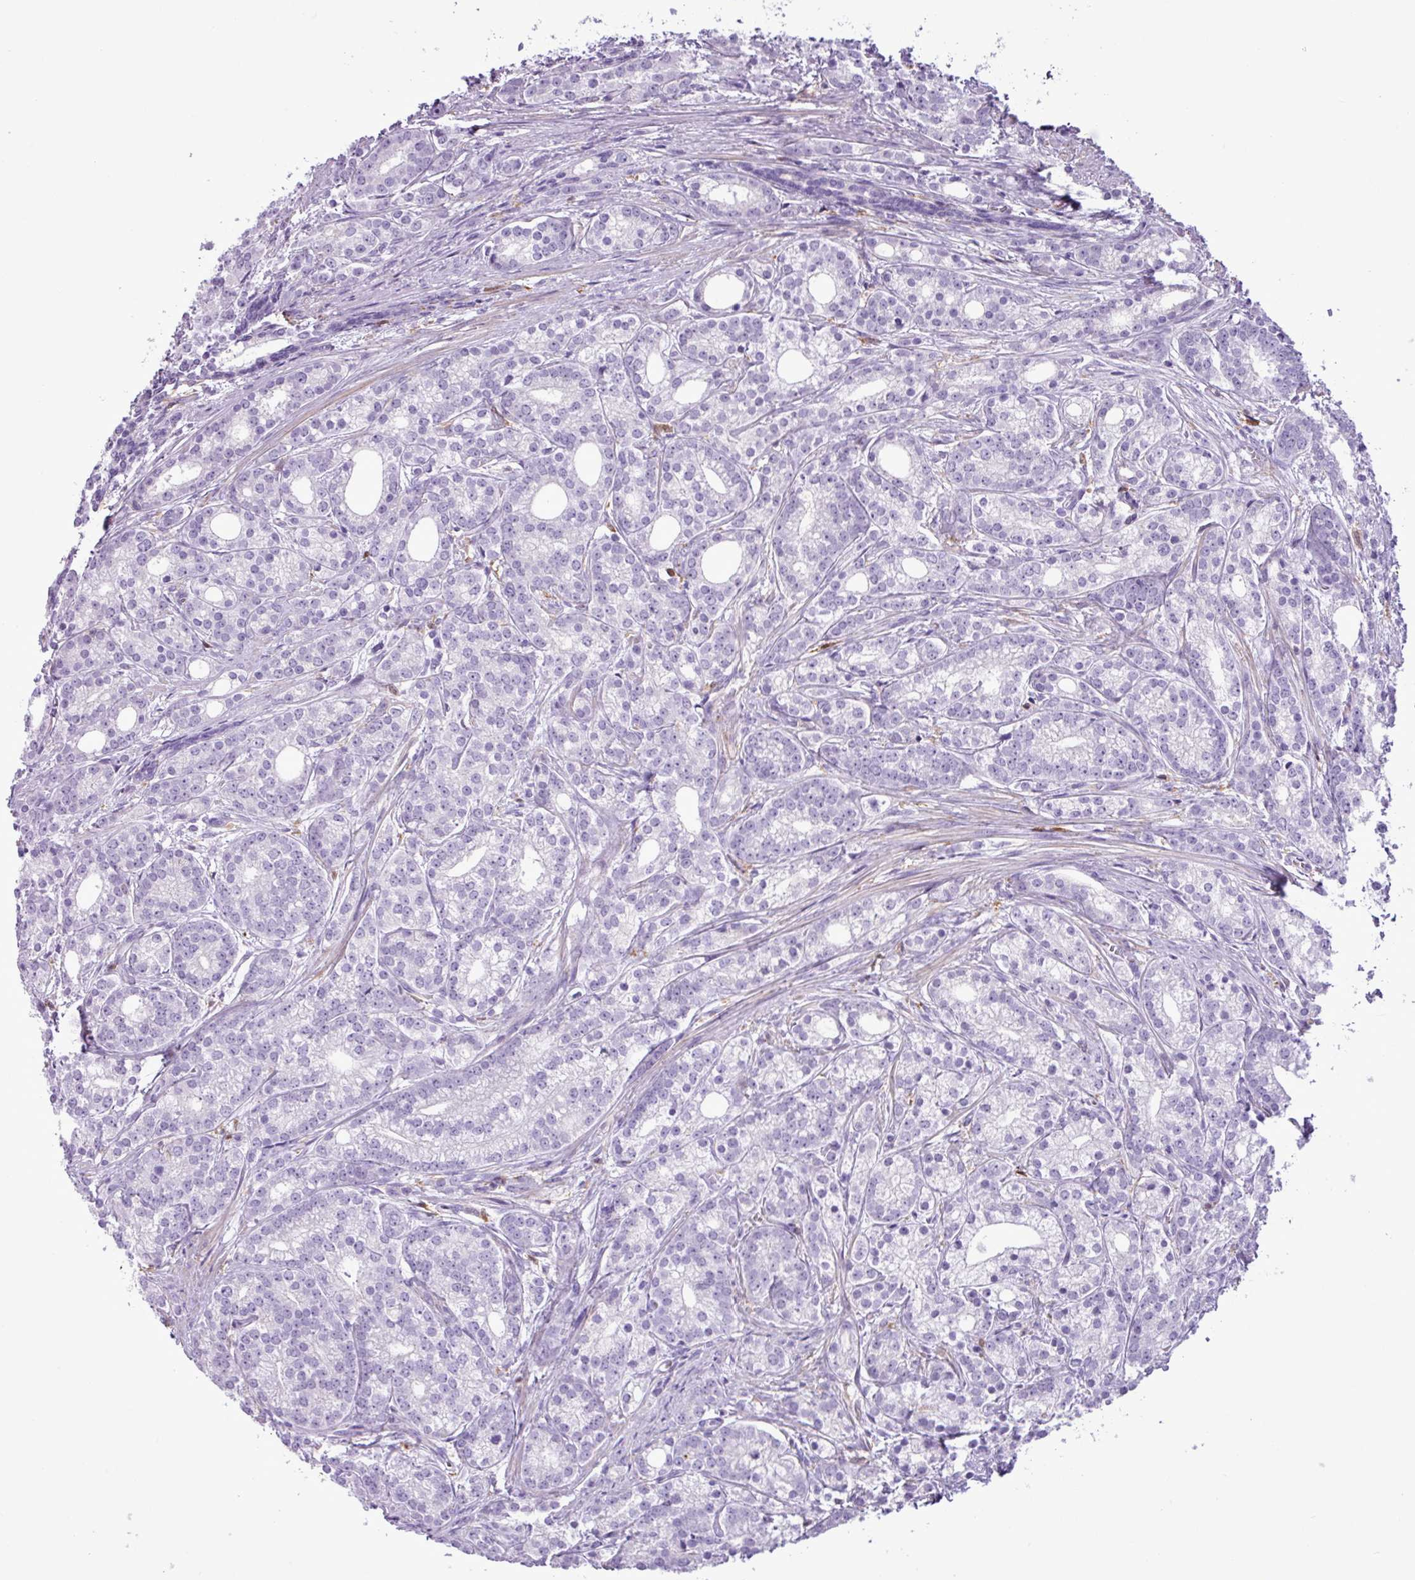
{"staining": {"intensity": "negative", "quantity": "none", "location": "none"}, "tissue": "prostate cancer", "cell_type": "Tumor cells", "image_type": "cancer", "snomed": [{"axis": "morphology", "description": "Adenocarcinoma, Low grade"}, {"axis": "topography", "description": "Prostate"}], "caption": "DAB immunohistochemical staining of human prostate cancer shows no significant staining in tumor cells.", "gene": "TMEM200C", "patient": {"sex": "male", "age": 71}}